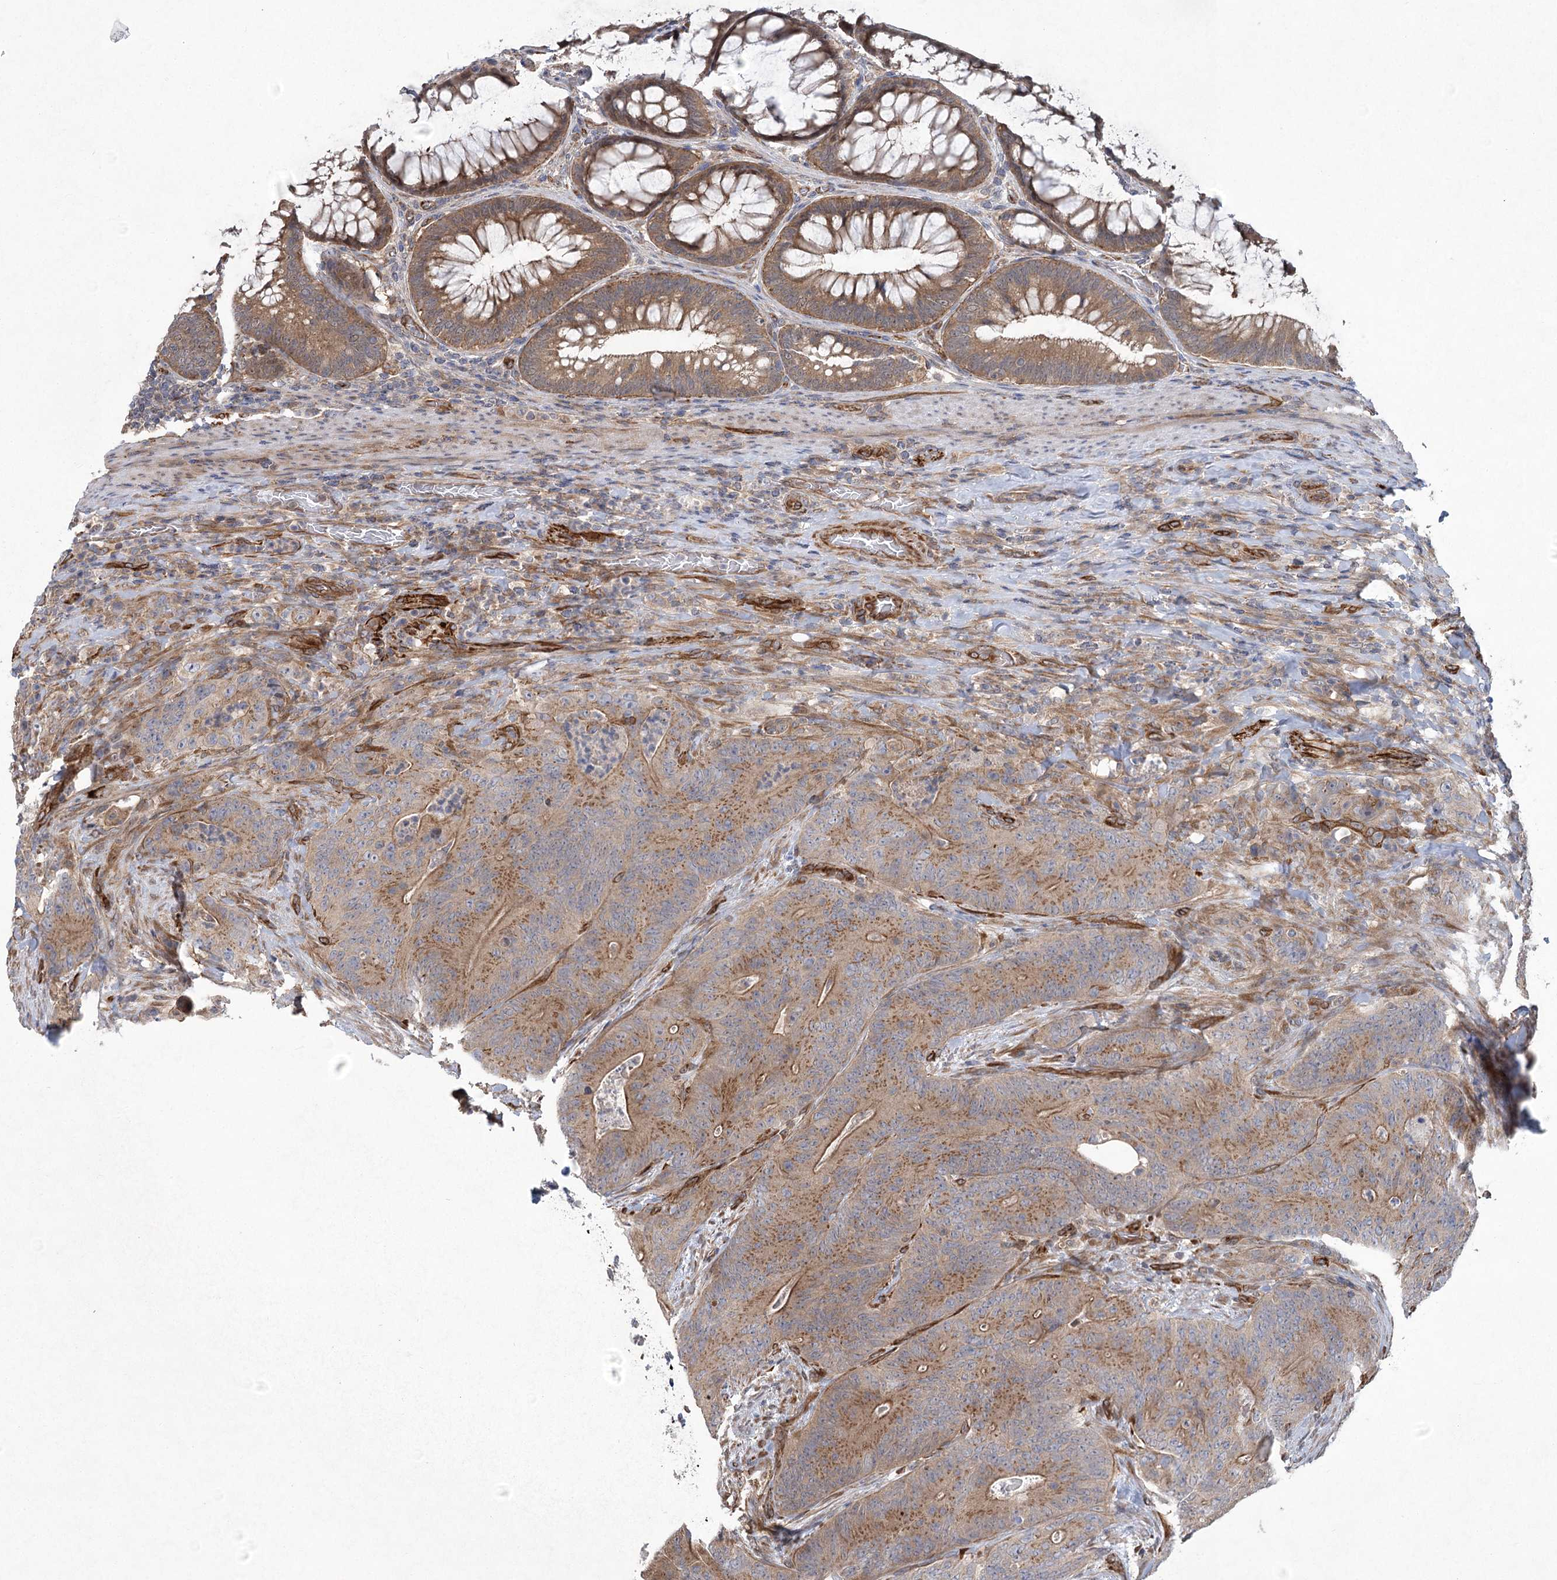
{"staining": {"intensity": "moderate", "quantity": ">75%", "location": "cytoplasmic/membranous"}, "tissue": "colorectal cancer", "cell_type": "Tumor cells", "image_type": "cancer", "snomed": [{"axis": "morphology", "description": "Normal tissue, NOS"}, {"axis": "topography", "description": "Colon"}], "caption": "Immunohistochemistry (IHC) histopathology image of neoplastic tissue: colorectal cancer stained using immunohistochemistry (IHC) reveals medium levels of moderate protein expression localized specifically in the cytoplasmic/membranous of tumor cells, appearing as a cytoplasmic/membranous brown color.", "gene": "RWDD4", "patient": {"sex": "female", "age": 82}}